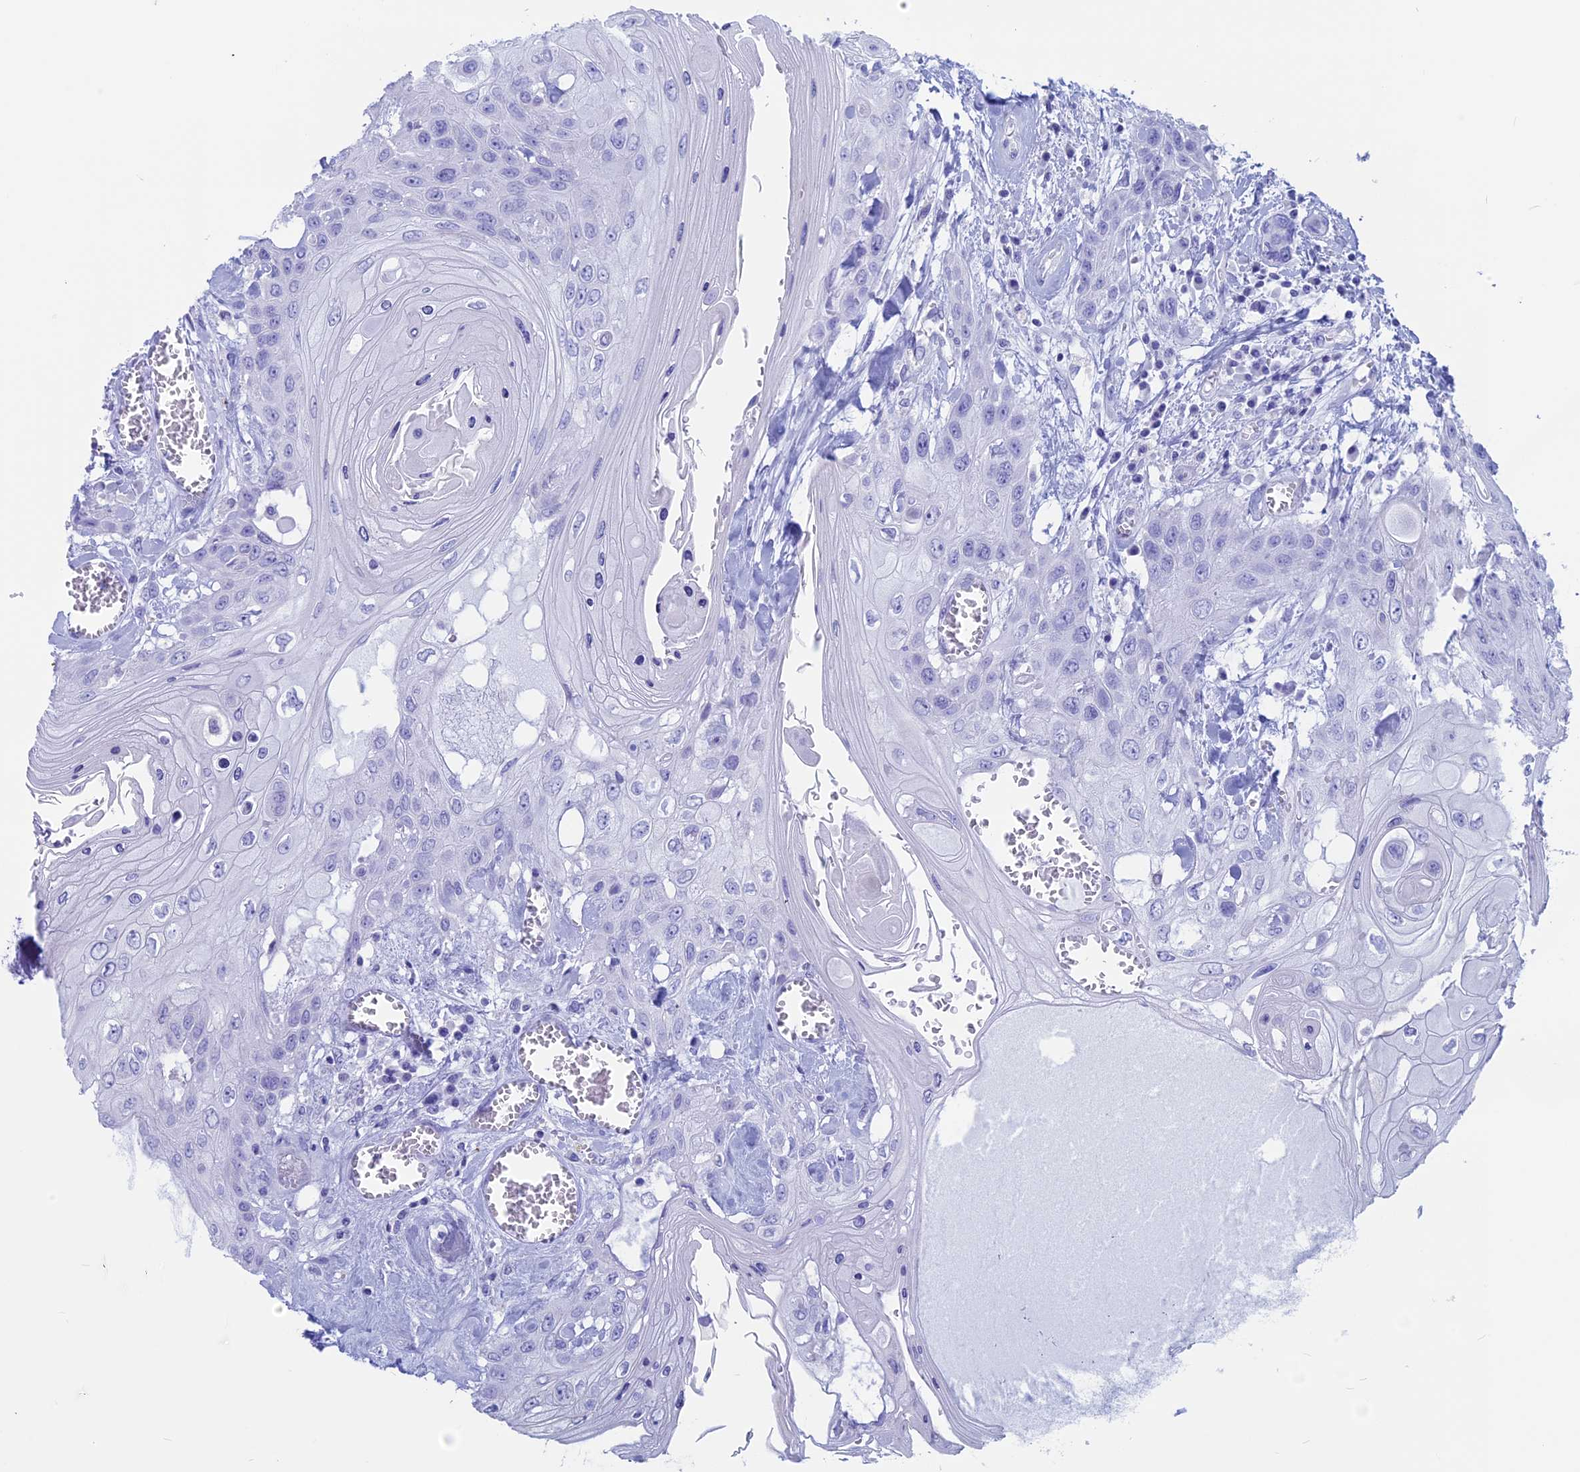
{"staining": {"intensity": "negative", "quantity": "none", "location": "none"}, "tissue": "head and neck cancer", "cell_type": "Tumor cells", "image_type": "cancer", "snomed": [{"axis": "morphology", "description": "Squamous cell carcinoma, NOS"}, {"axis": "topography", "description": "Head-Neck"}], "caption": "Tumor cells are negative for brown protein staining in squamous cell carcinoma (head and neck). The staining is performed using DAB (3,3'-diaminobenzidine) brown chromogen with nuclei counter-stained in using hematoxylin.", "gene": "RP1", "patient": {"sex": "female", "age": 43}}